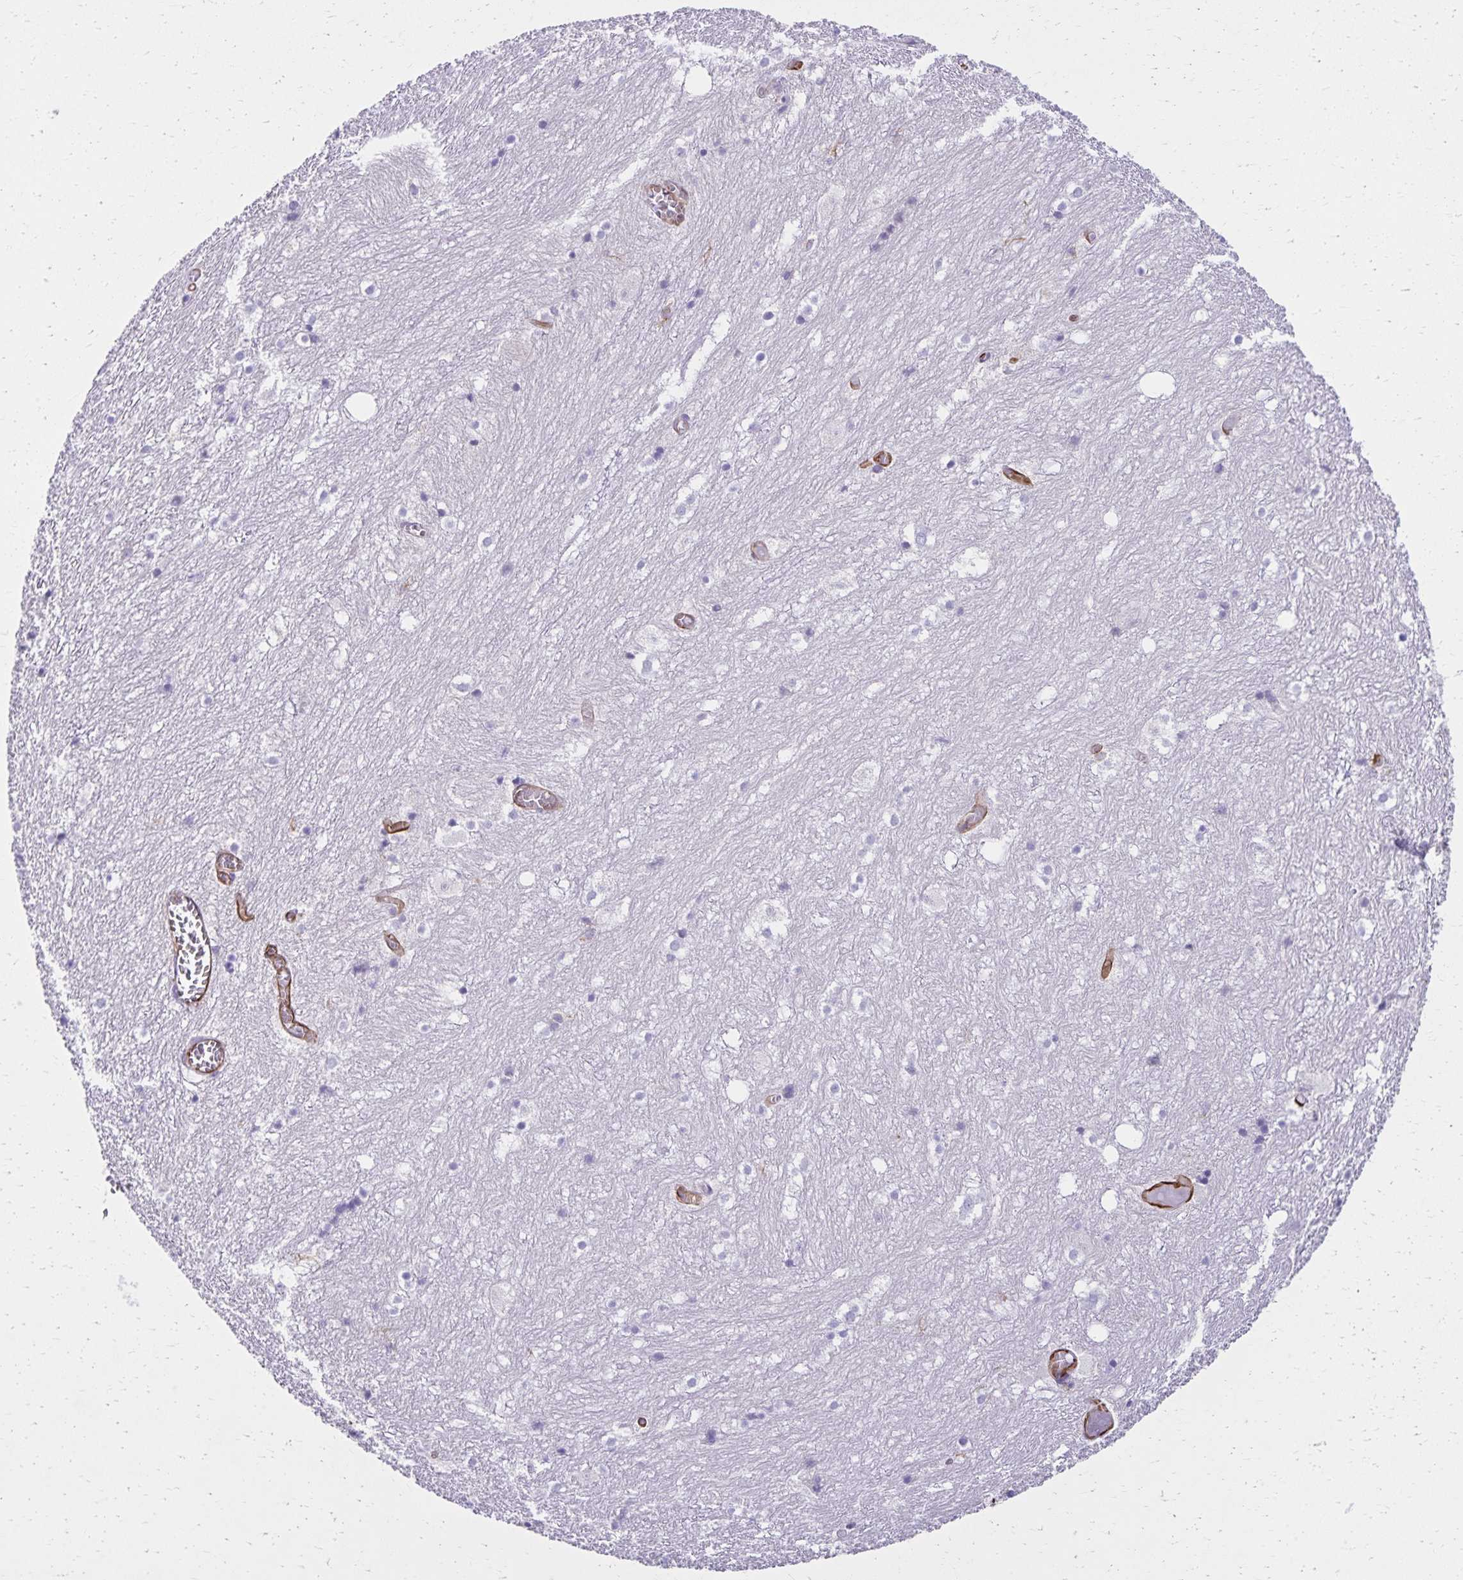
{"staining": {"intensity": "negative", "quantity": "none", "location": "none"}, "tissue": "hippocampus", "cell_type": "Glial cells", "image_type": "normal", "snomed": [{"axis": "morphology", "description": "Normal tissue, NOS"}, {"axis": "topography", "description": "Hippocampus"}], "caption": "Immunohistochemical staining of unremarkable human hippocampus demonstrates no significant staining in glial cells.", "gene": "TRPV6", "patient": {"sex": "female", "age": 52}}